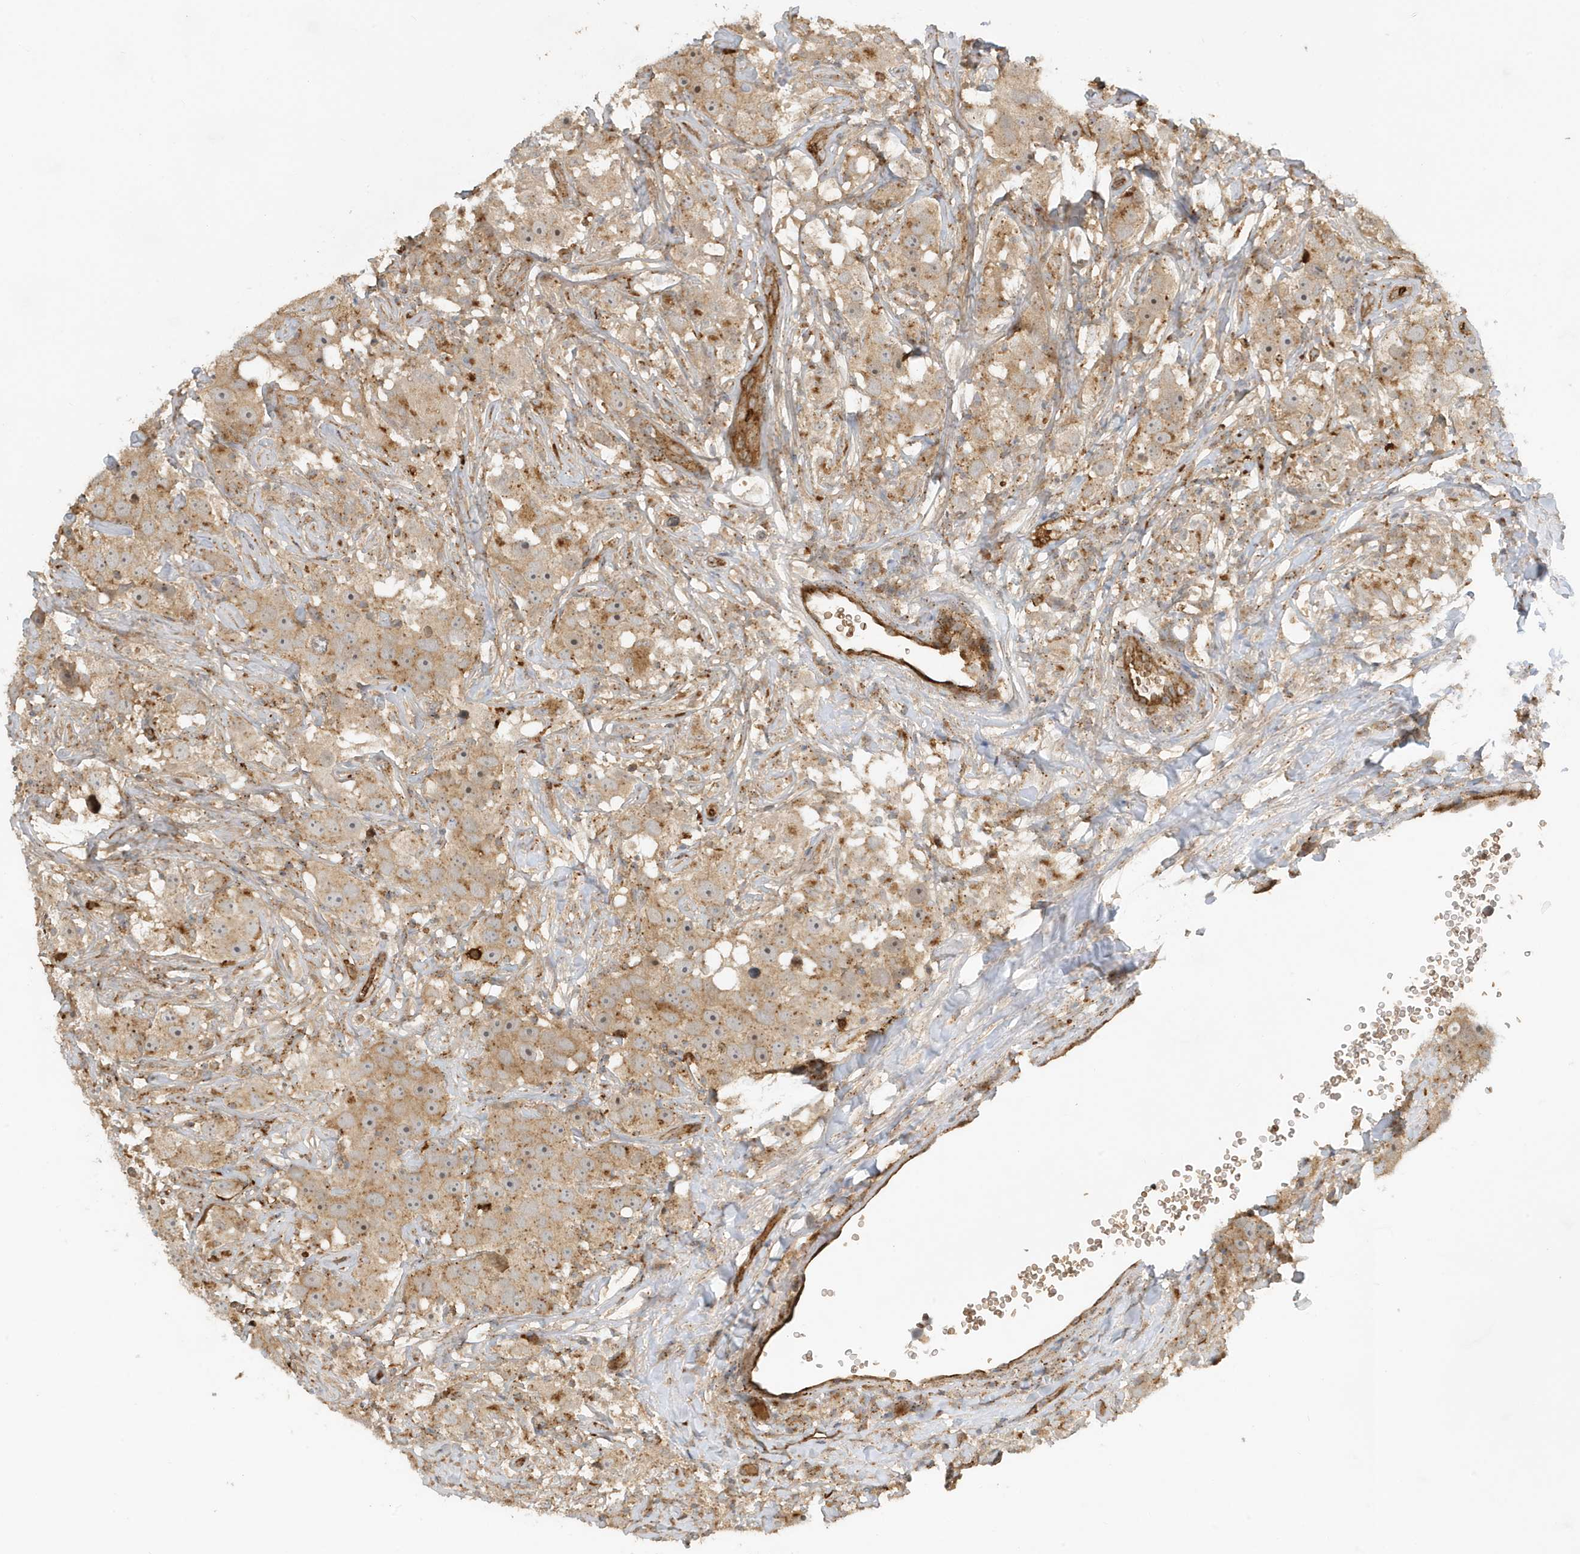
{"staining": {"intensity": "weak", "quantity": ">75%", "location": "cytoplasmic/membranous,nuclear"}, "tissue": "testis cancer", "cell_type": "Tumor cells", "image_type": "cancer", "snomed": [{"axis": "morphology", "description": "Seminoma, NOS"}, {"axis": "topography", "description": "Testis"}], "caption": "IHC of human testis seminoma exhibits low levels of weak cytoplasmic/membranous and nuclear expression in approximately >75% of tumor cells.", "gene": "FYCO1", "patient": {"sex": "male", "age": 49}}